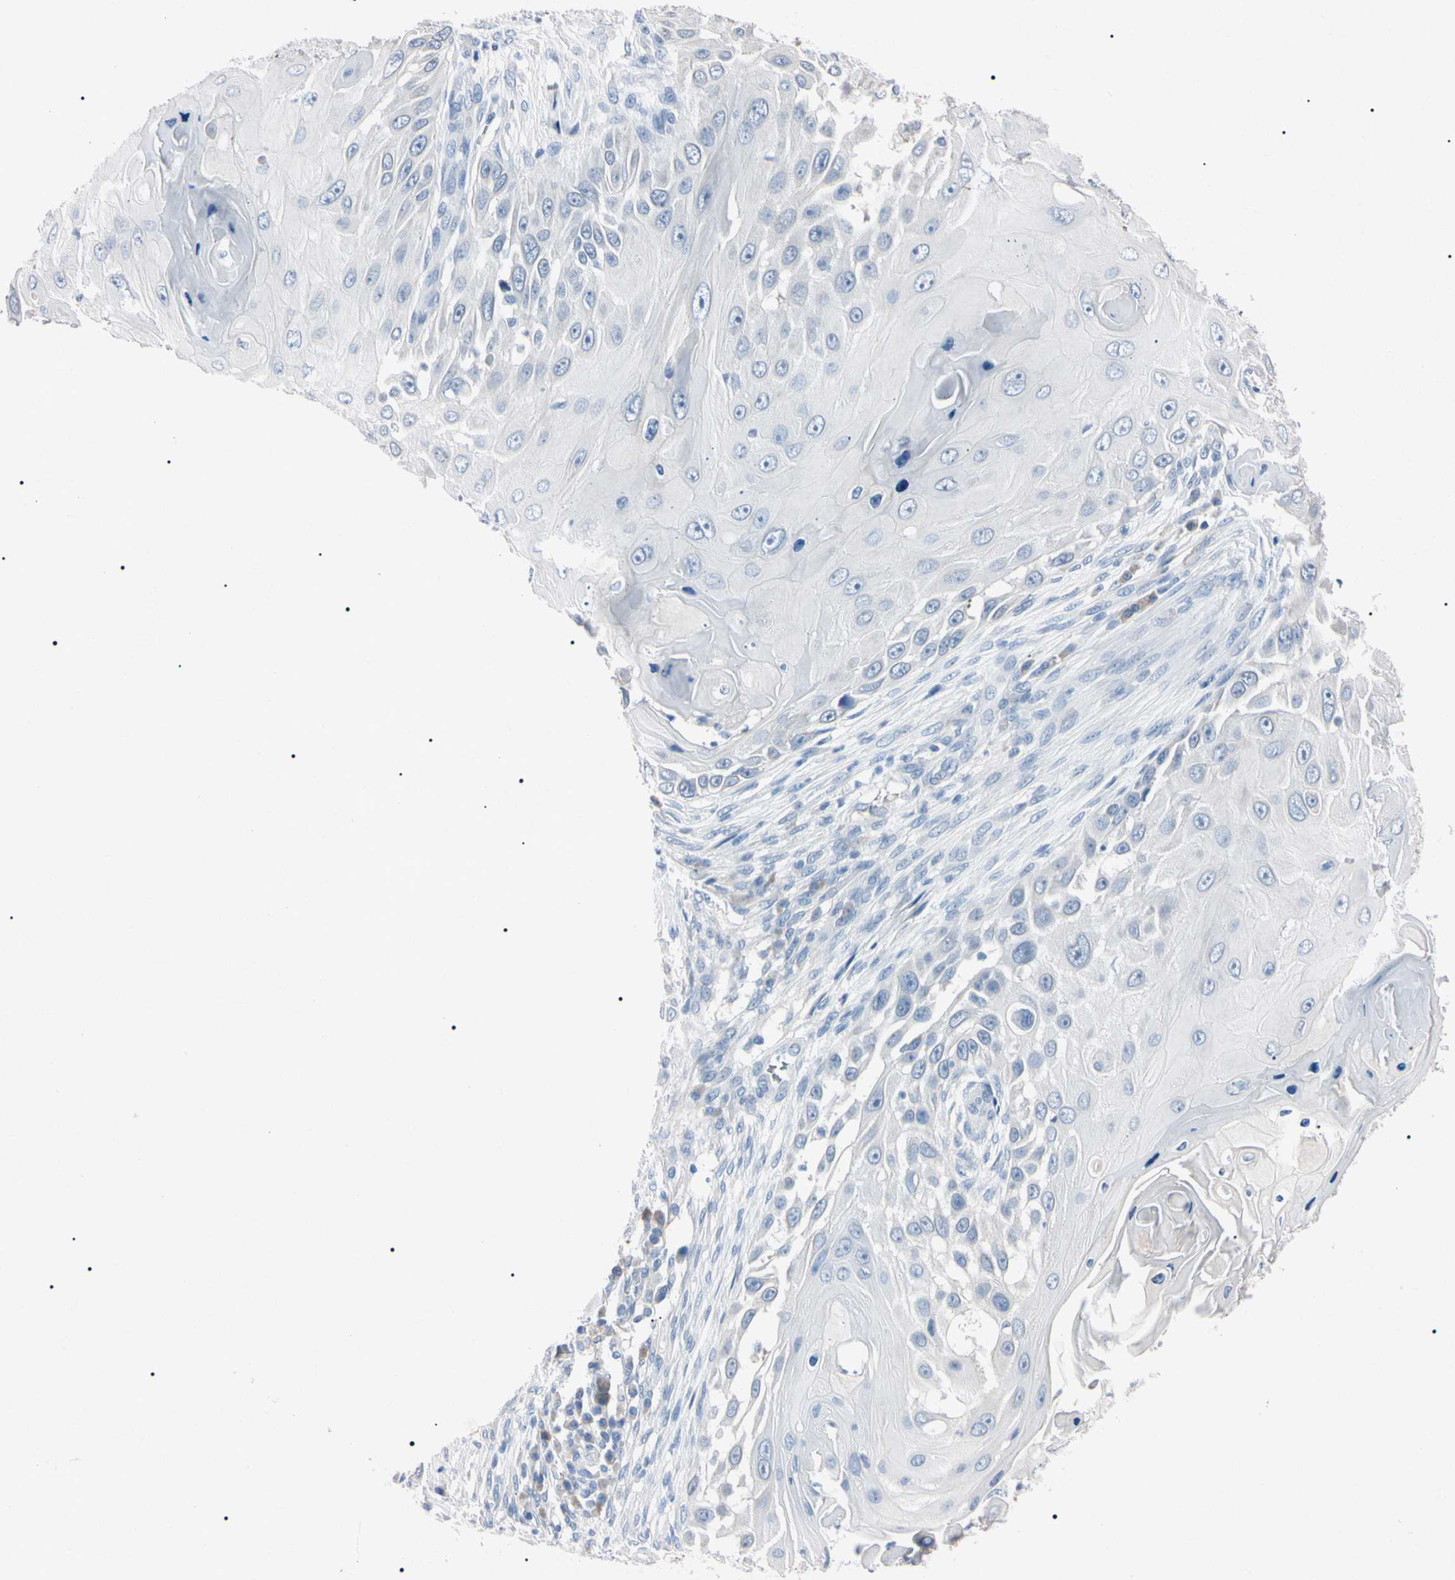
{"staining": {"intensity": "negative", "quantity": "none", "location": "none"}, "tissue": "skin cancer", "cell_type": "Tumor cells", "image_type": "cancer", "snomed": [{"axis": "morphology", "description": "Squamous cell carcinoma, NOS"}, {"axis": "topography", "description": "Skin"}], "caption": "Immunohistochemical staining of skin cancer (squamous cell carcinoma) demonstrates no significant expression in tumor cells.", "gene": "ELN", "patient": {"sex": "female", "age": 44}}